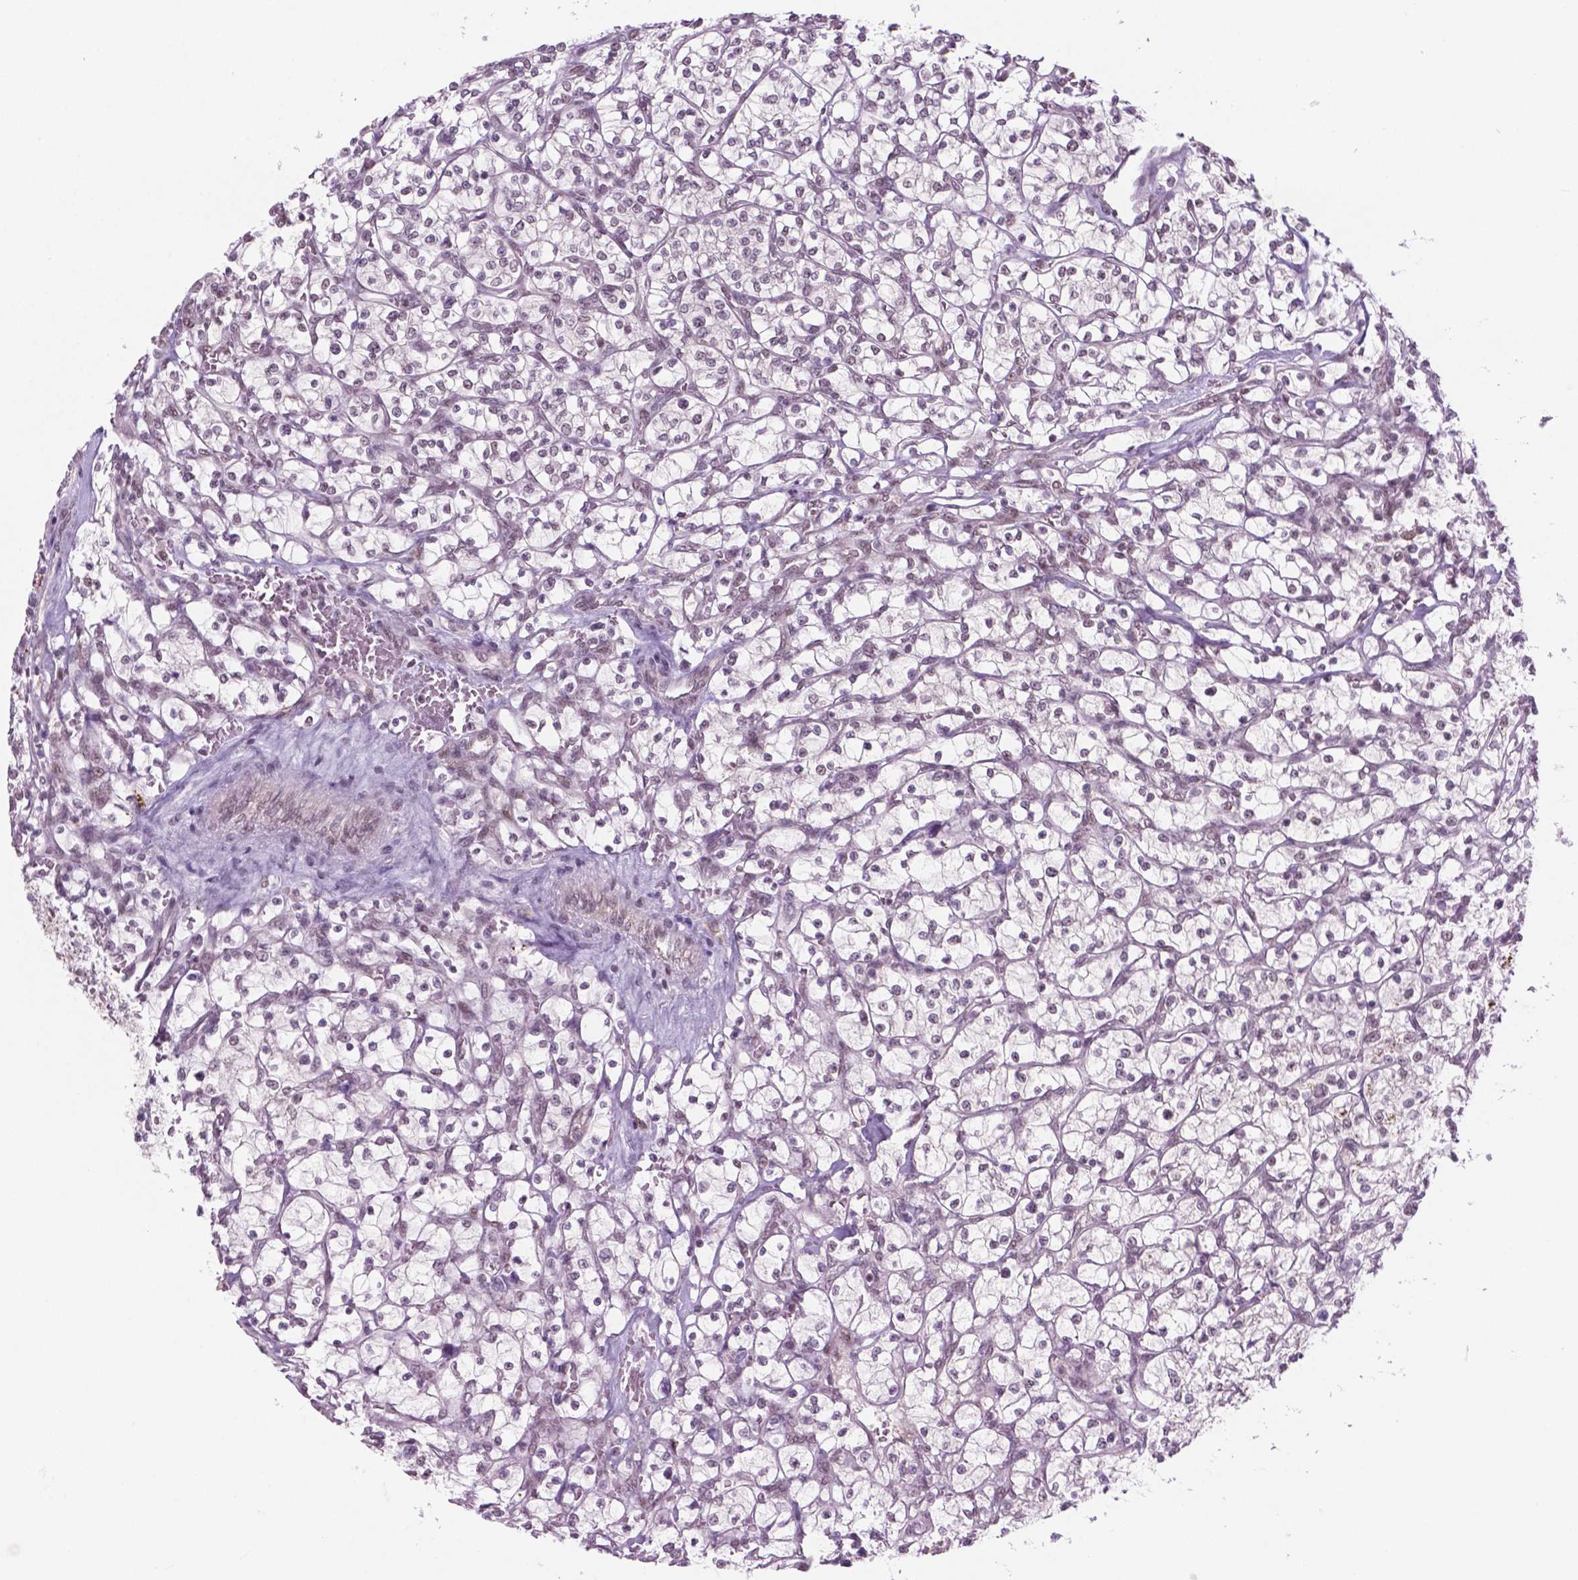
{"staining": {"intensity": "weak", "quantity": "25%-75%", "location": "nuclear"}, "tissue": "renal cancer", "cell_type": "Tumor cells", "image_type": "cancer", "snomed": [{"axis": "morphology", "description": "Adenocarcinoma, NOS"}, {"axis": "topography", "description": "Kidney"}], "caption": "A brown stain shows weak nuclear positivity of a protein in human renal cancer tumor cells. (IHC, brightfield microscopy, high magnification).", "gene": "PHAX", "patient": {"sex": "female", "age": 64}}